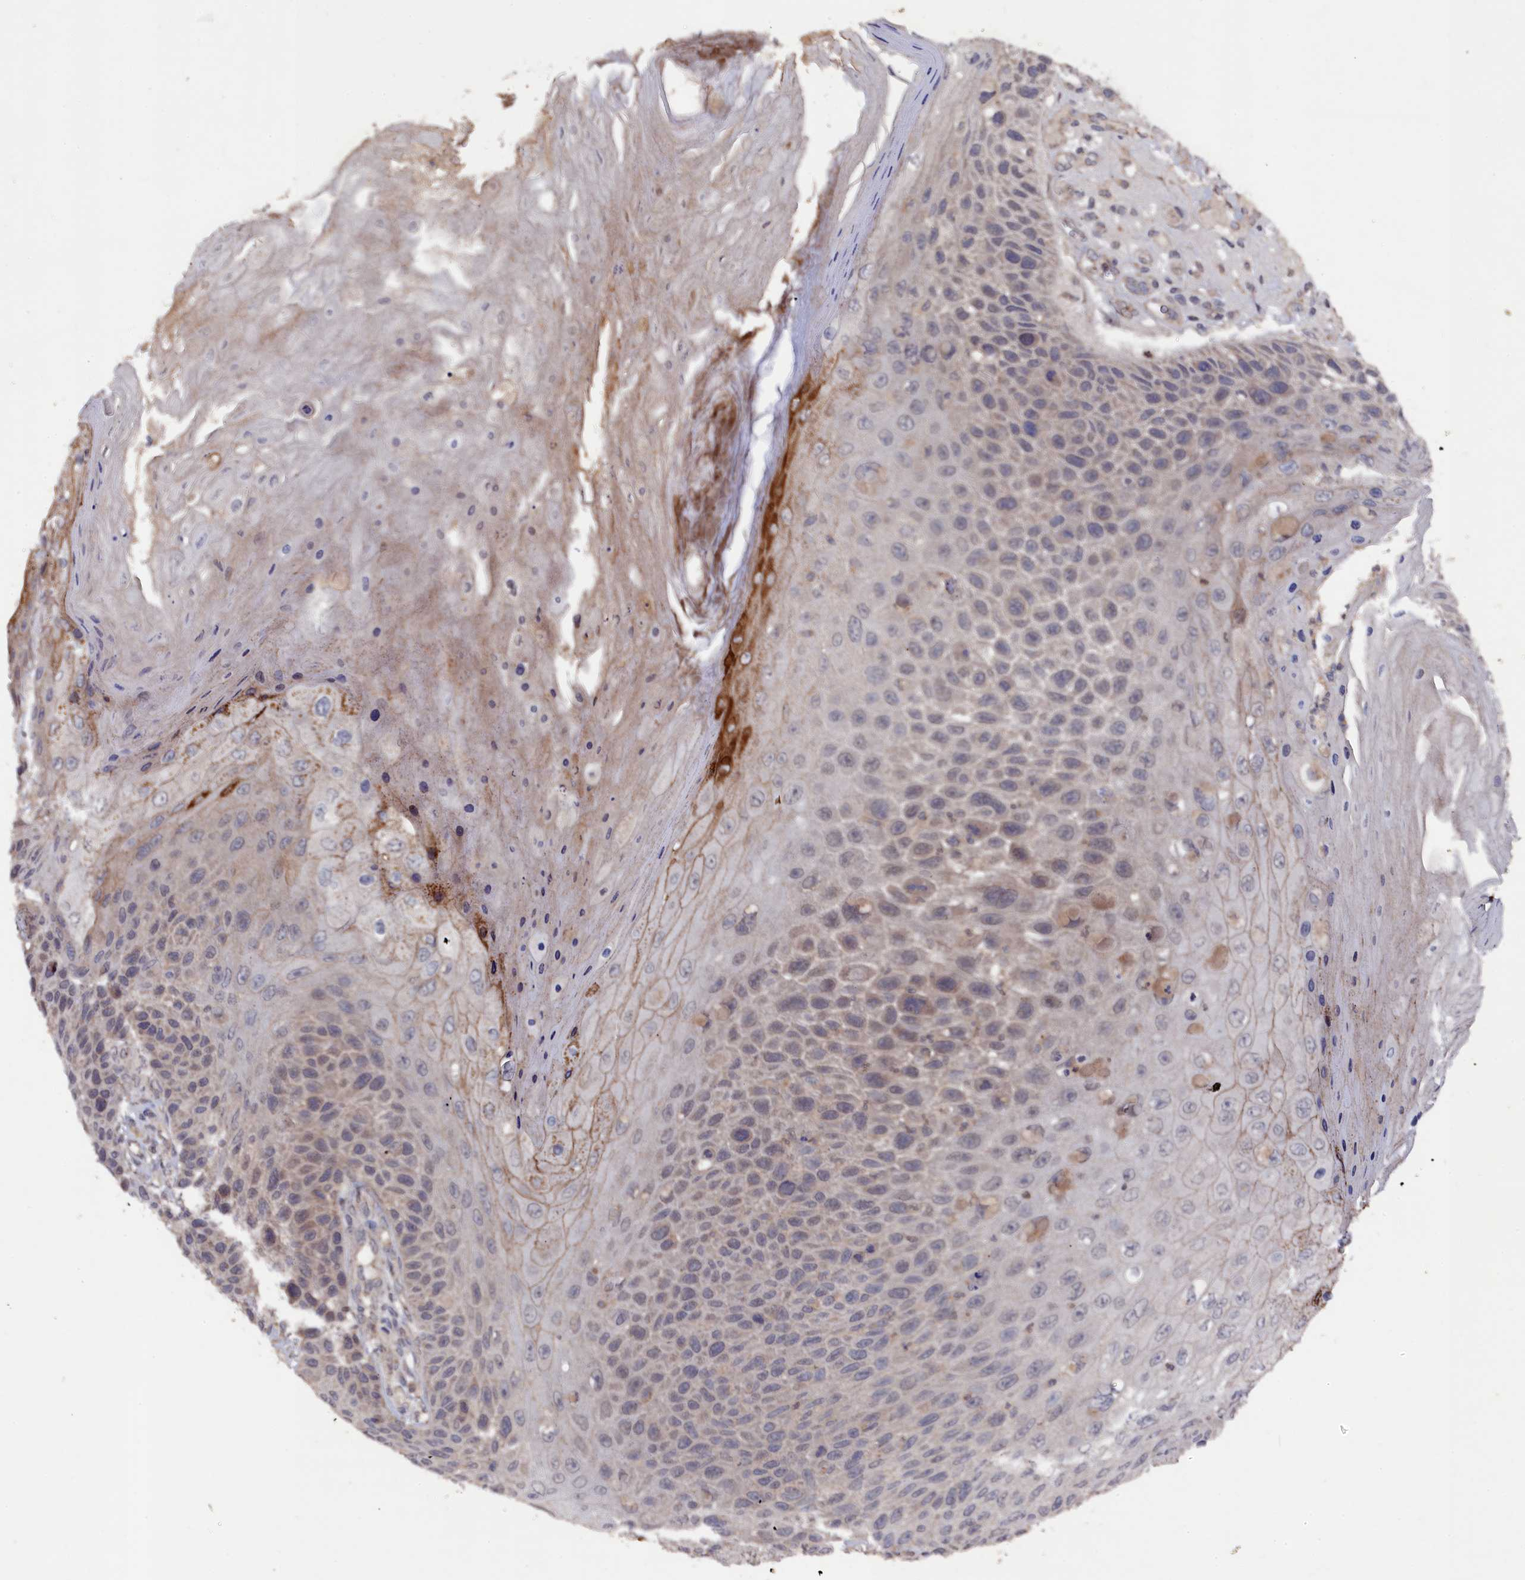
{"staining": {"intensity": "weak", "quantity": "<25%", "location": "cytoplasmic/membranous"}, "tissue": "skin cancer", "cell_type": "Tumor cells", "image_type": "cancer", "snomed": [{"axis": "morphology", "description": "Squamous cell carcinoma, NOS"}, {"axis": "topography", "description": "Skin"}], "caption": "Immunohistochemistry micrograph of human skin cancer (squamous cell carcinoma) stained for a protein (brown), which shows no positivity in tumor cells.", "gene": "TMC5", "patient": {"sex": "female", "age": 88}}